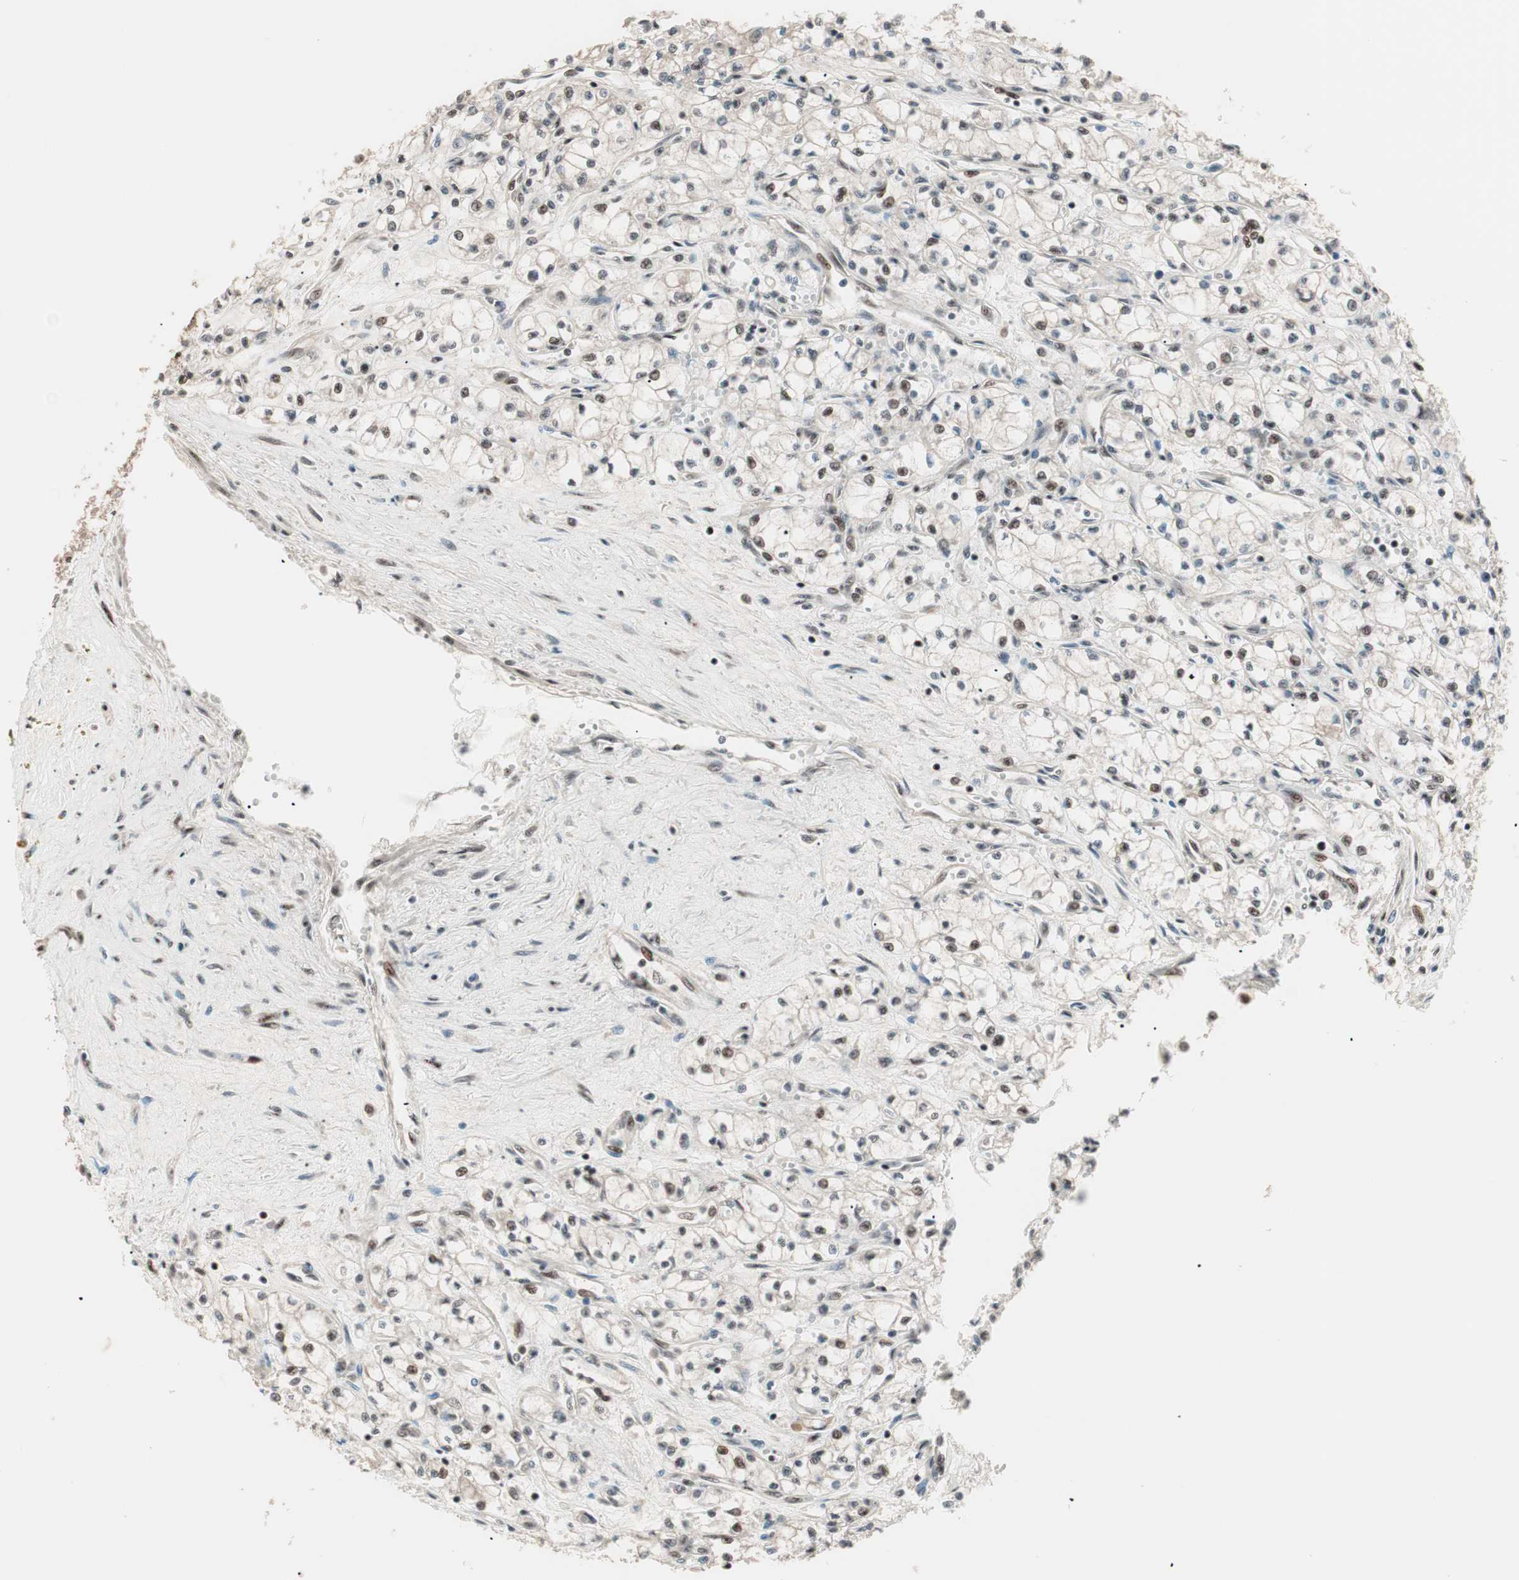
{"staining": {"intensity": "moderate", "quantity": "<25%", "location": "nuclear"}, "tissue": "renal cancer", "cell_type": "Tumor cells", "image_type": "cancer", "snomed": [{"axis": "morphology", "description": "Normal tissue, NOS"}, {"axis": "morphology", "description": "Adenocarcinoma, NOS"}, {"axis": "topography", "description": "Kidney"}], "caption": "Renal cancer tissue reveals moderate nuclear positivity in about <25% of tumor cells, visualized by immunohistochemistry.", "gene": "NR5A2", "patient": {"sex": "male", "age": 59}}